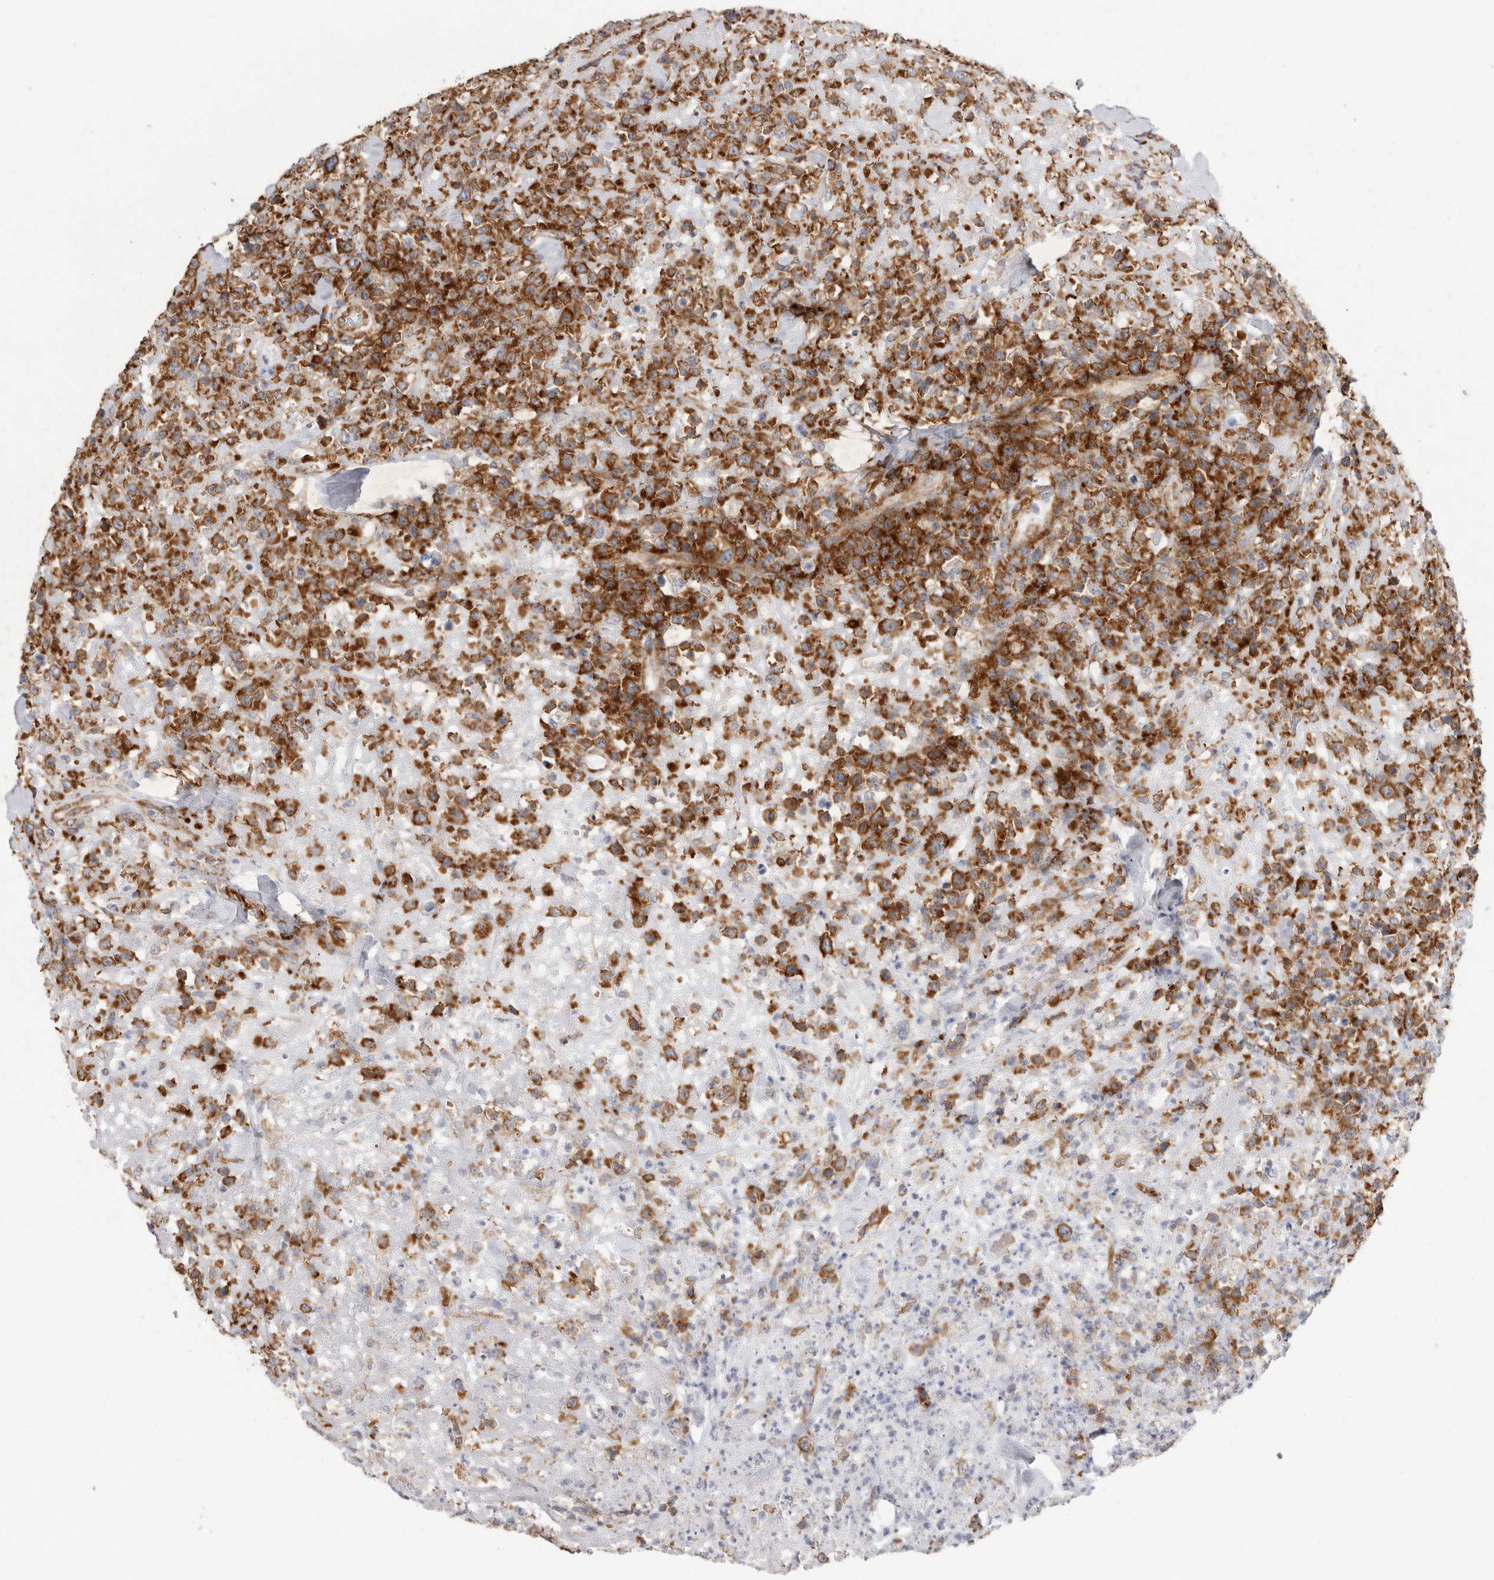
{"staining": {"intensity": "strong", "quantity": ">75%", "location": "cytoplasmic/membranous"}, "tissue": "lymphoma", "cell_type": "Tumor cells", "image_type": "cancer", "snomed": [{"axis": "morphology", "description": "Malignant lymphoma, non-Hodgkin's type, High grade"}, {"axis": "topography", "description": "Colon"}], "caption": "Lymphoma tissue reveals strong cytoplasmic/membranous expression in about >75% of tumor cells The protein is shown in brown color, while the nuclei are stained blue.", "gene": "SERBP1", "patient": {"sex": "female", "age": 53}}